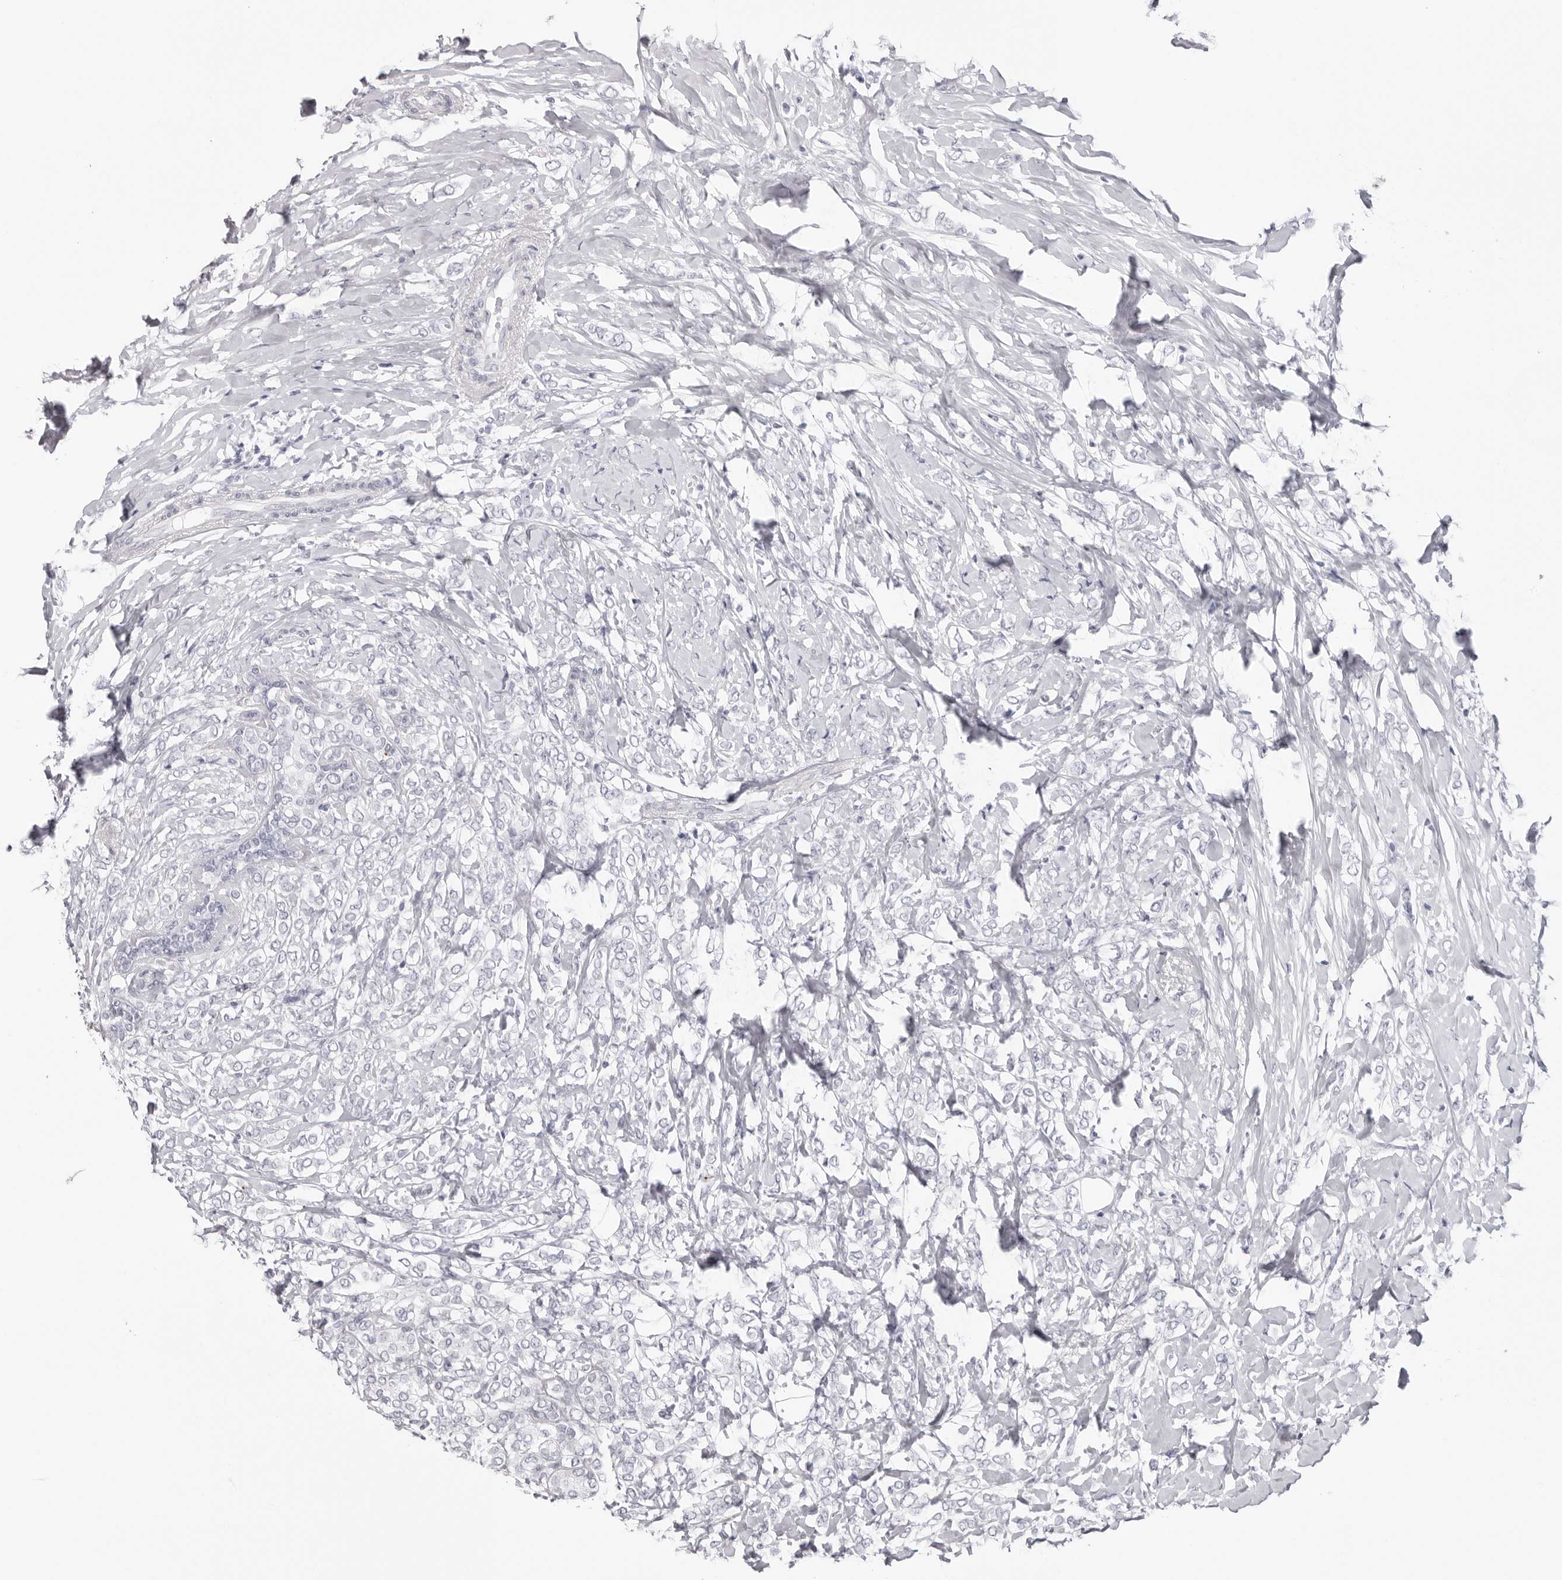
{"staining": {"intensity": "negative", "quantity": "none", "location": "none"}, "tissue": "breast cancer", "cell_type": "Tumor cells", "image_type": "cancer", "snomed": [{"axis": "morphology", "description": "Normal tissue, NOS"}, {"axis": "morphology", "description": "Lobular carcinoma"}, {"axis": "topography", "description": "Breast"}], "caption": "The immunohistochemistry micrograph has no significant positivity in tumor cells of breast cancer (lobular carcinoma) tissue.", "gene": "INSL3", "patient": {"sex": "female", "age": 47}}